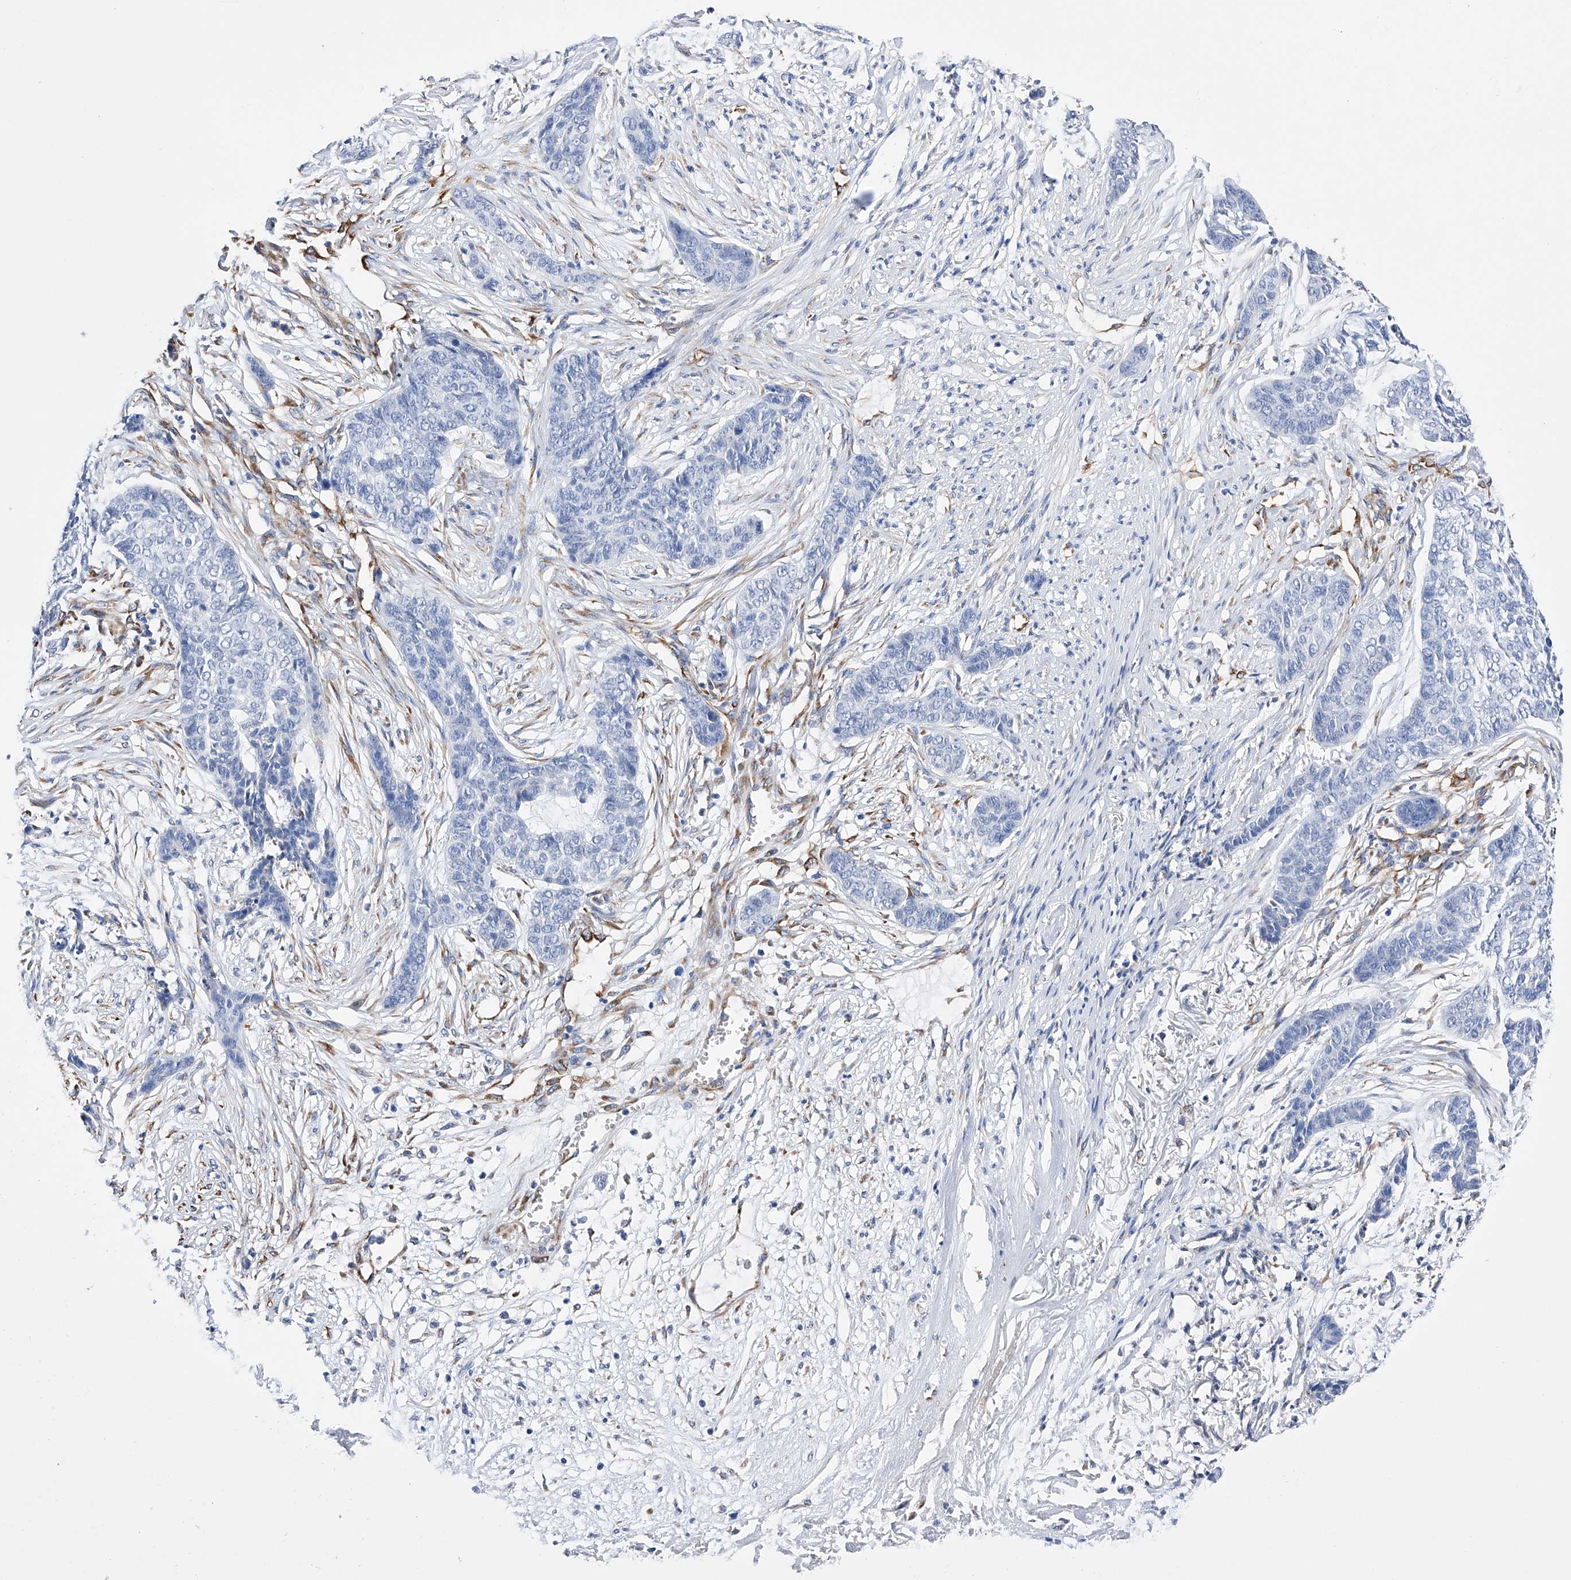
{"staining": {"intensity": "negative", "quantity": "none", "location": "none"}, "tissue": "skin cancer", "cell_type": "Tumor cells", "image_type": "cancer", "snomed": [{"axis": "morphology", "description": "Basal cell carcinoma"}, {"axis": "topography", "description": "Skin"}], "caption": "Tumor cells show no significant expression in basal cell carcinoma (skin). The staining is performed using DAB brown chromogen with nuclei counter-stained in using hematoxylin.", "gene": "PDIA5", "patient": {"sex": "female", "age": 64}}